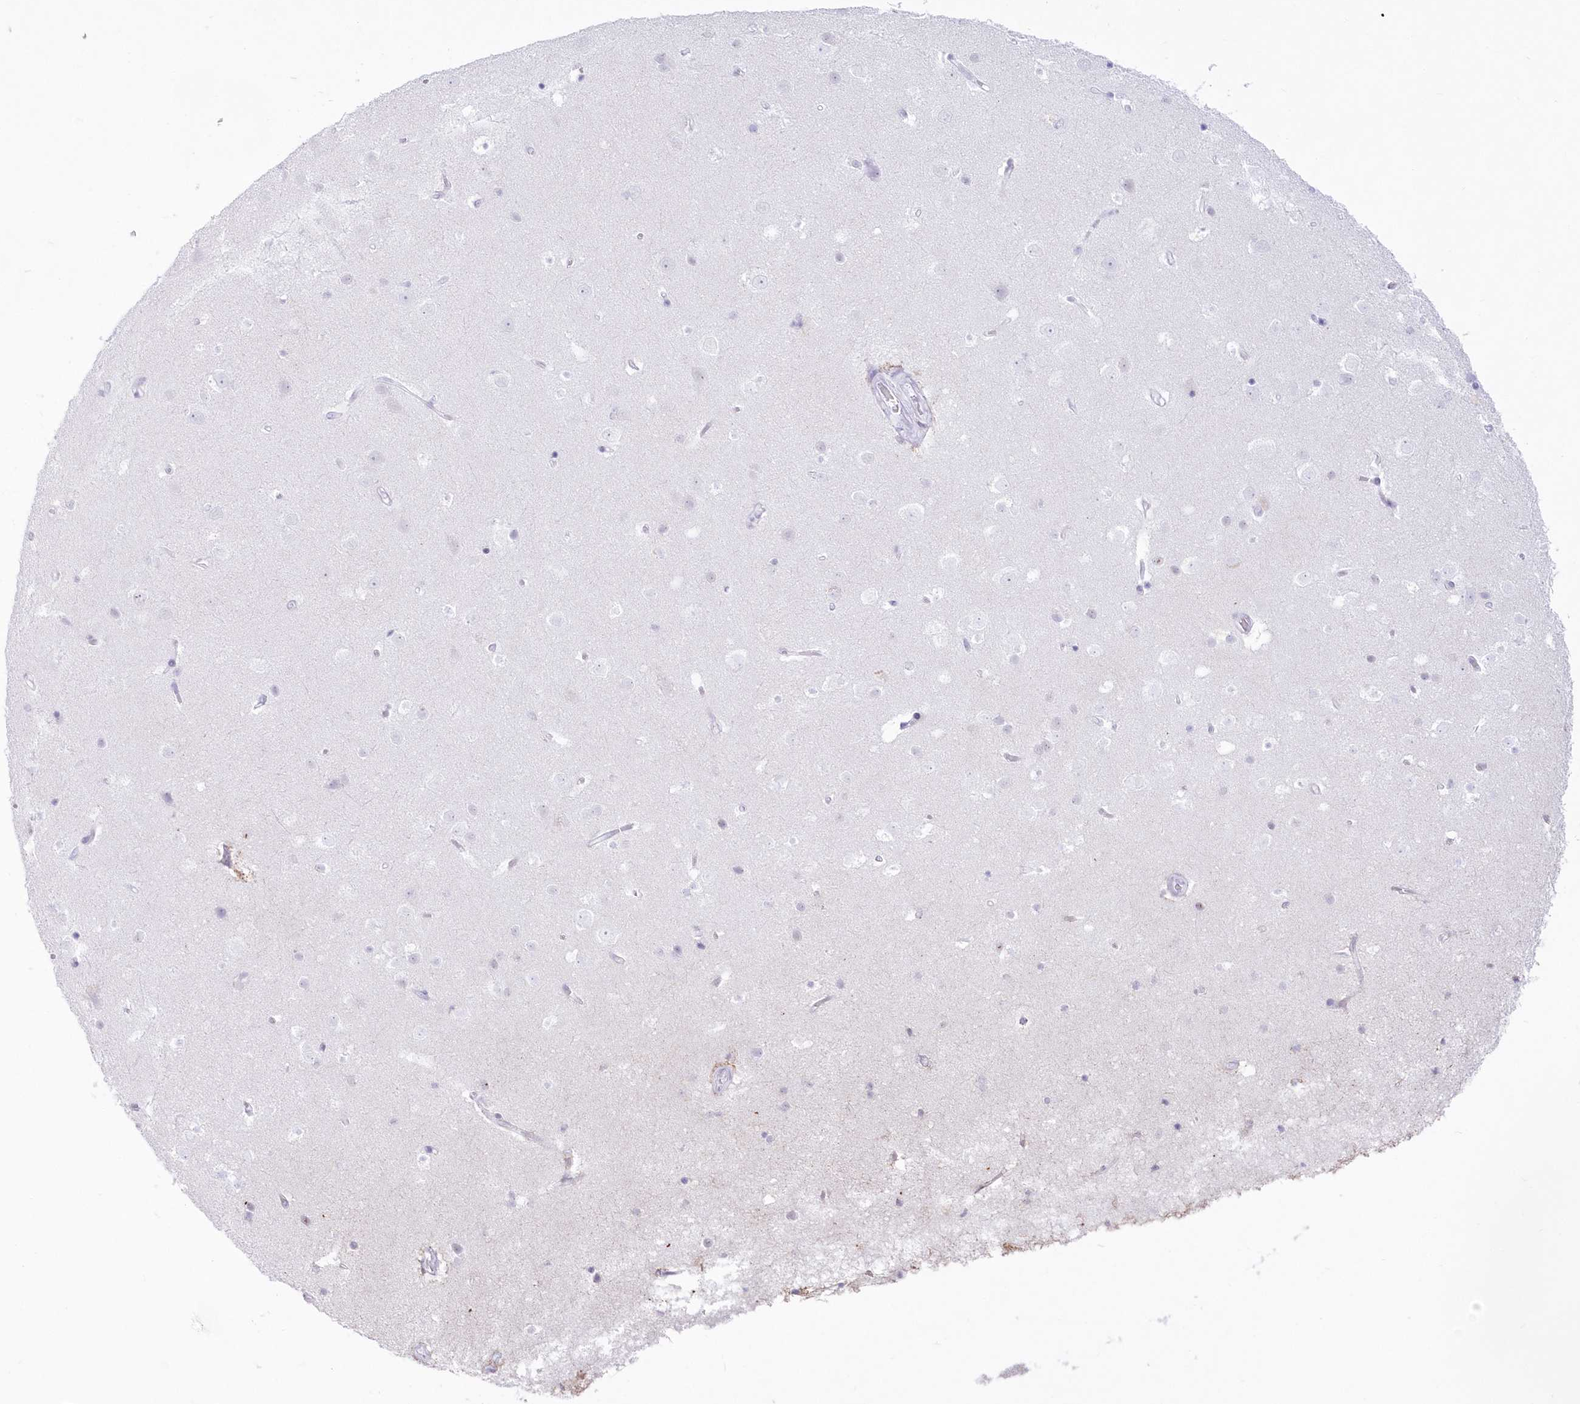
{"staining": {"intensity": "negative", "quantity": "none", "location": "none"}, "tissue": "cerebral cortex", "cell_type": "Endothelial cells", "image_type": "normal", "snomed": [{"axis": "morphology", "description": "Normal tissue, NOS"}, {"axis": "topography", "description": "Cerebral cortex"}], "caption": "Cerebral cortex stained for a protein using IHC reveals no staining endothelial cells.", "gene": "ZNF843", "patient": {"sex": "male", "age": 54}}